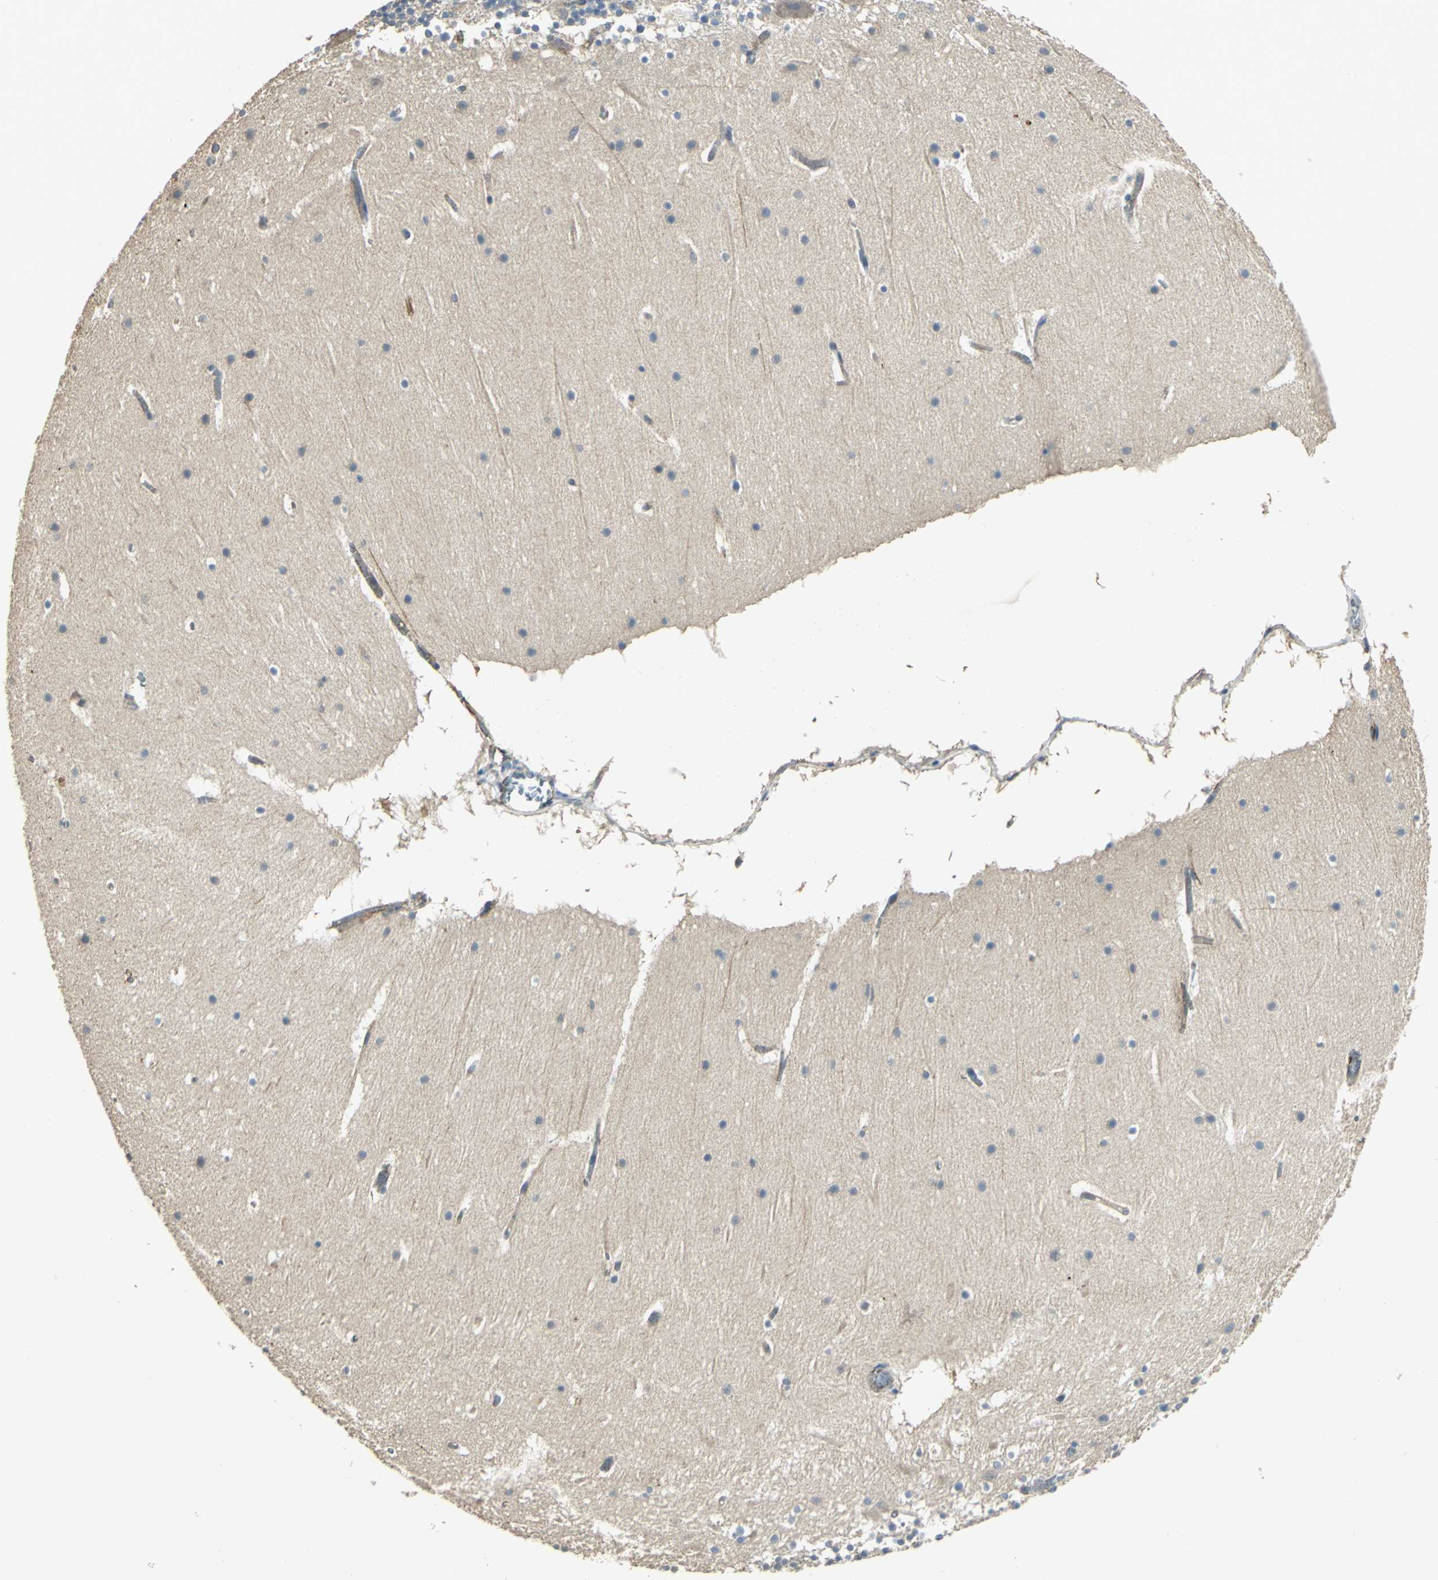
{"staining": {"intensity": "weak", "quantity": "<25%", "location": "cytoplasmic/membranous"}, "tissue": "cerebellum", "cell_type": "Cells in molecular layer", "image_type": "normal", "snomed": [{"axis": "morphology", "description": "Normal tissue, NOS"}, {"axis": "topography", "description": "Cerebellum"}], "caption": "Cells in molecular layer show no significant staining in unremarkable cerebellum. (DAB (3,3'-diaminobenzidine) immunohistochemistry, high magnification).", "gene": "RAPGEF1", "patient": {"sex": "male", "age": 45}}